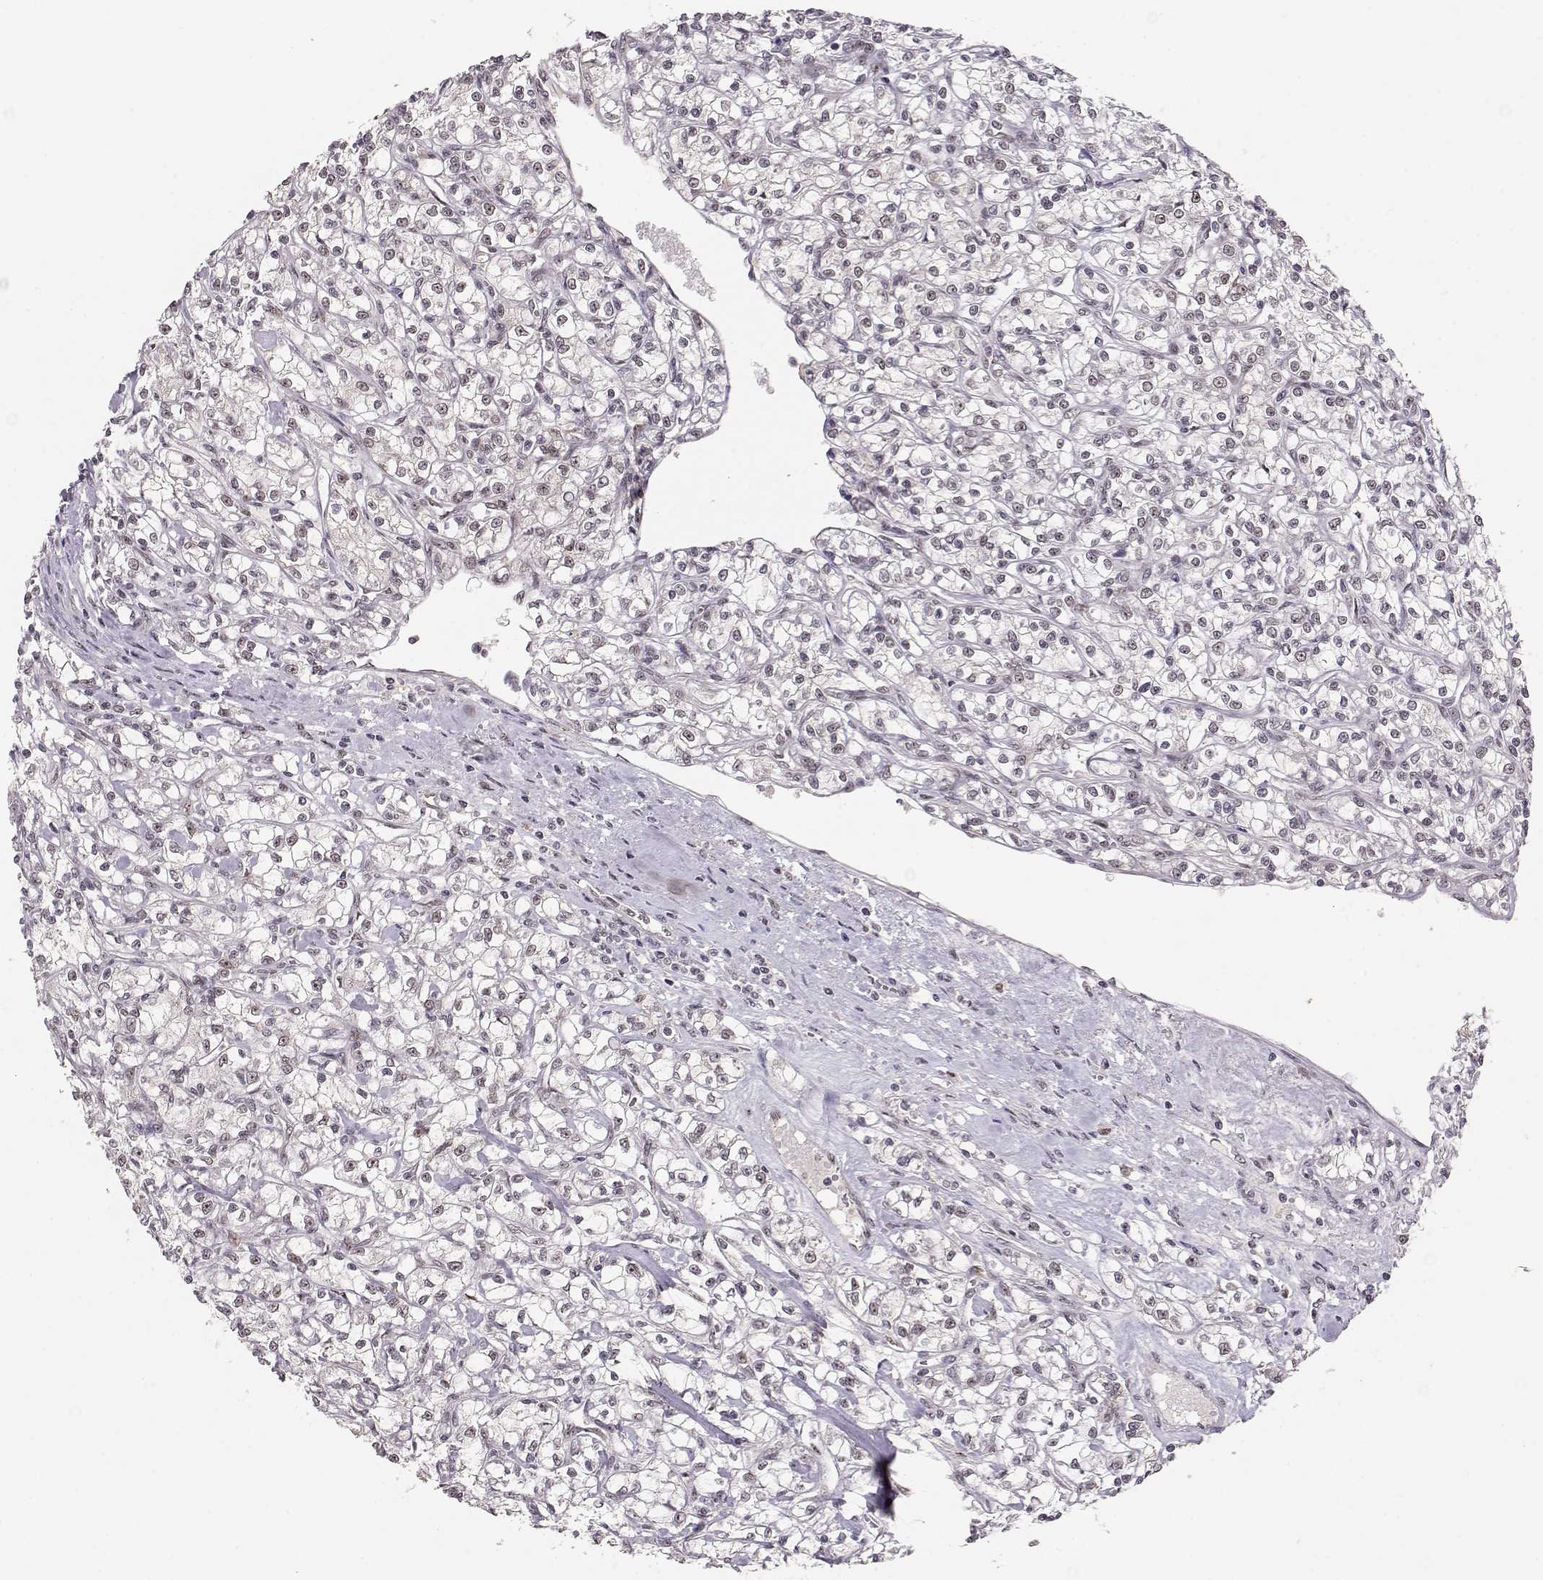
{"staining": {"intensity": "negative", "quantity": "none", "location": "none"}, "tissue": "renal cancer", "cell_type": "Tumor cells", "image_type": "cancer", "snomed": [{"axis": "morphology", "description": "Adenocarcinoma, NOS"}, {"axis": "topography", "description": "Kidney"}], "caption": "This micrograph is of renal adenocarcinoma stained with immunohistochemistry (IHC) to label a protein in brown with the nuclei are counter-stained blue. There is no expression in tumor cells. Nuclei are stained in blue.", "gene": "CSNK2A1", "patient": {"sex": "female", "age": 59}}